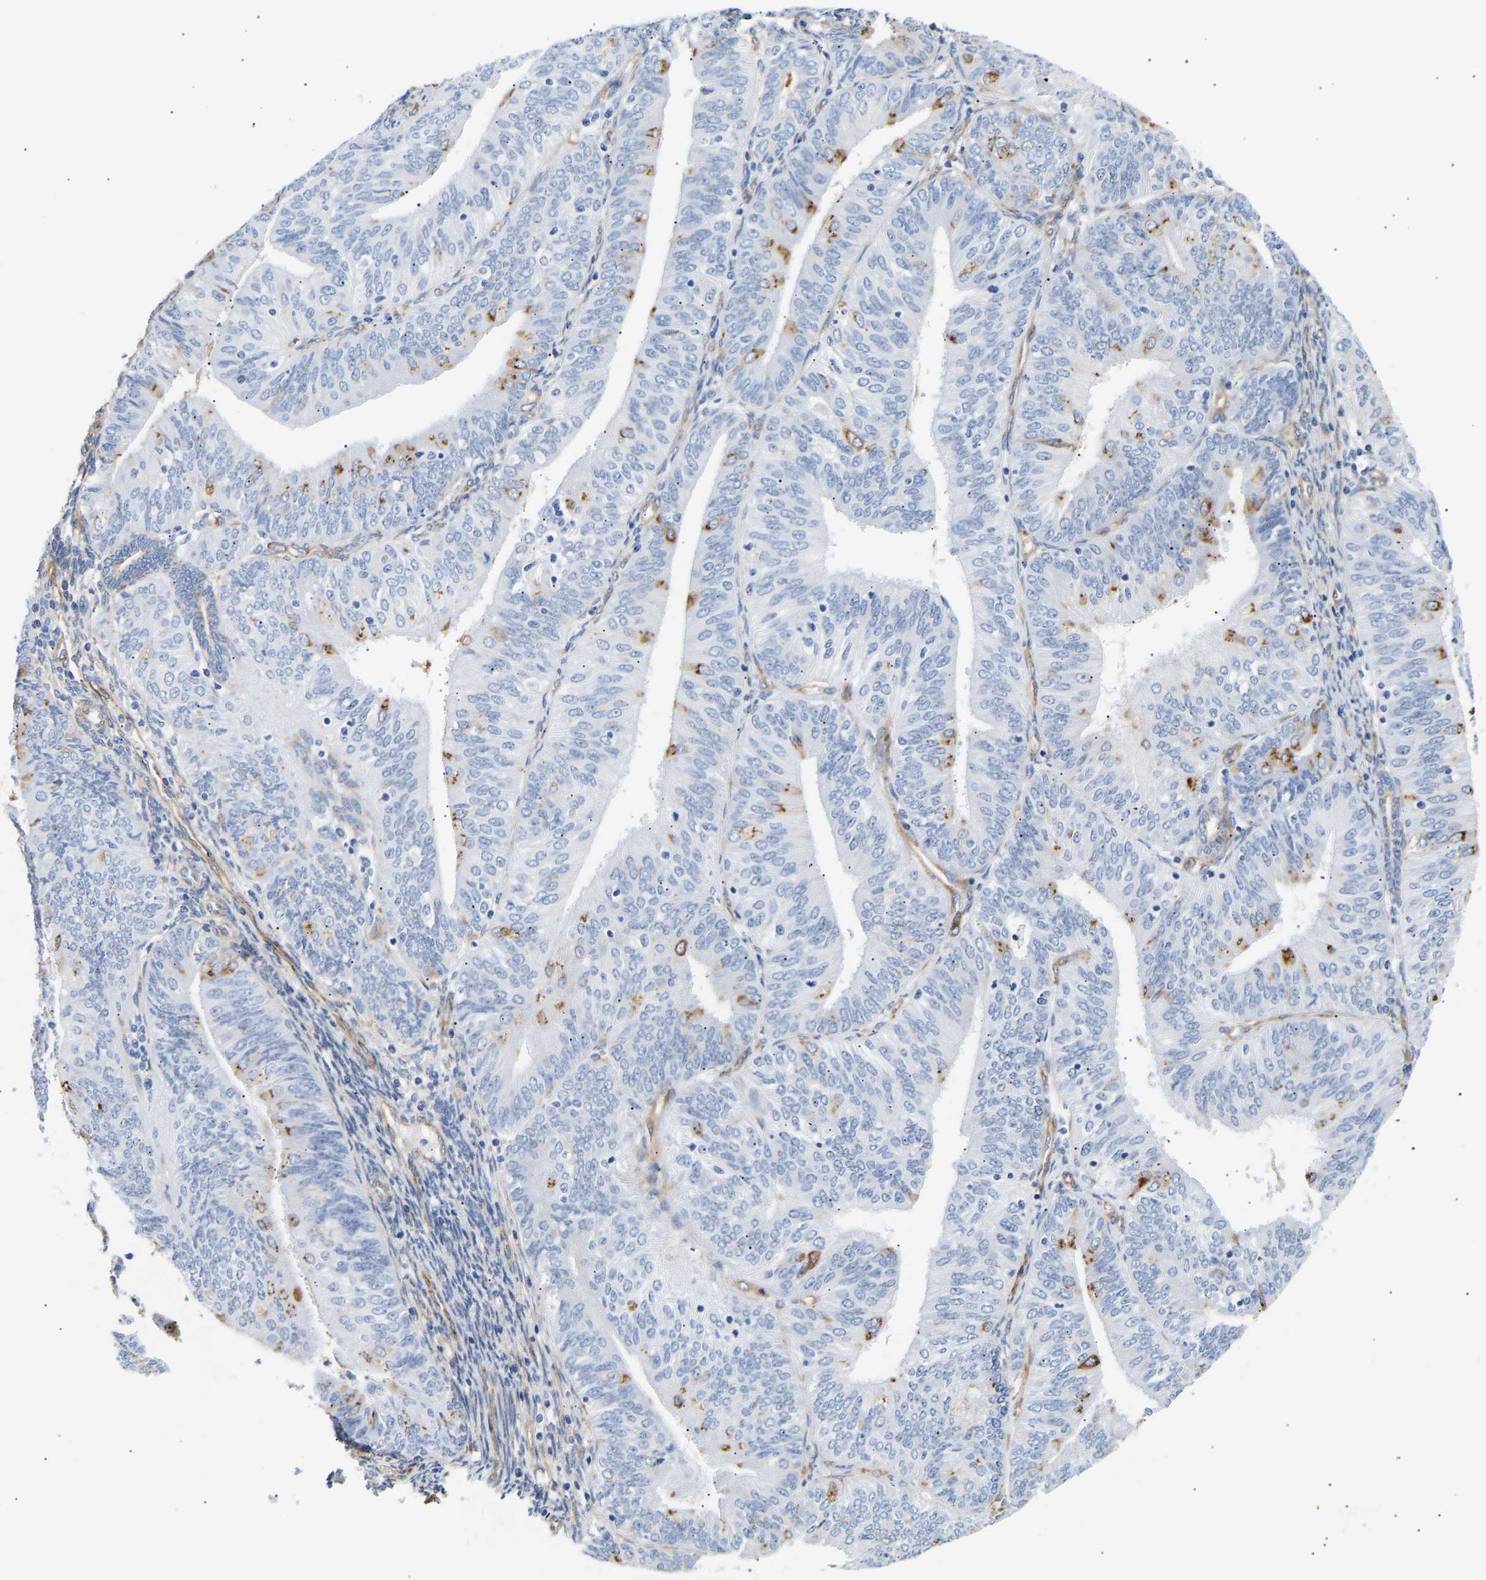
{"staining": {"intensity": "moderate", "quantity": "<25%", "location": "cytoplasmic/membranous"}, "tissue": "endometrial cancer", "cell_type": "Tumor cells", "image_type": "cancer", "snomed": [{"axis": "morphology", "description": "Adenocarcinoma, NOS"}, {"axis": "topography", "description": "Endometrium"}], "caption": "An IHC image of tumor tissue is shown. Protein staining in brown highlights moderate cytoplasmic/membranous positivity in endometrial cancer within tumor cells.", "gene": "IGFBP7", "patient": {"sex": "female", "age": 58}}